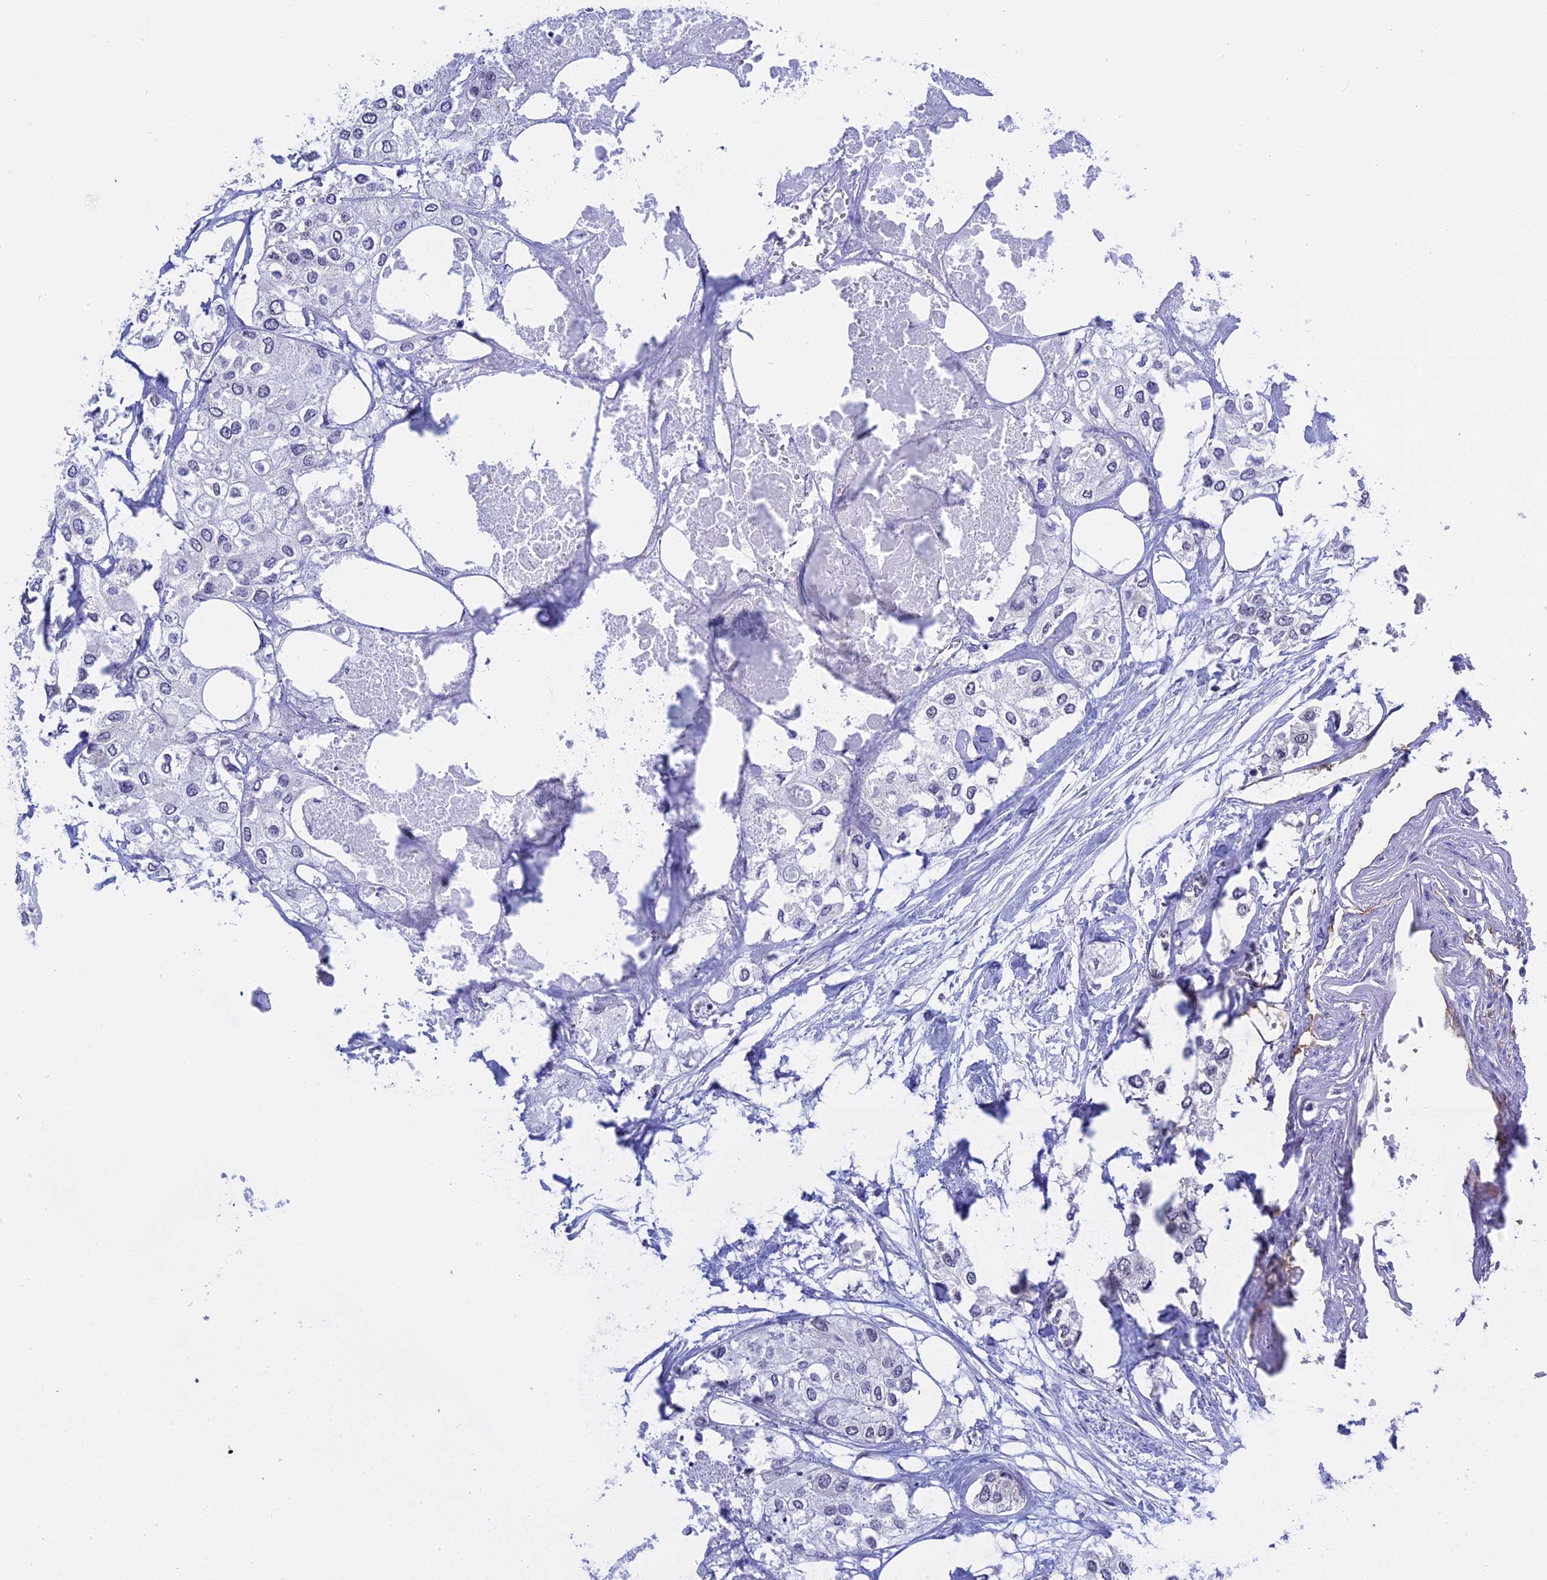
{"staining": {"intensity": "negative", "quantity": "none", "location": "none"}, "tissue": "urothelial cancer", "cell_type": "Tumor cells", "image_type": "cancer", "snomed": [{"axis": "morphology", "description": "Urothelial carcinoma, High grade"}, {"axis": "topography", "description": "Urinary bladder"}], "caption": "There is no significant expression in tumor cells of high-grade urothelial carcinoma. (Stains: DAB IHC with hematoxylin counter stain, Microscopy: brightfield microscopy at high magnification).", "gene": "MPND", "patient": {"sex": "male", "age": 64}}